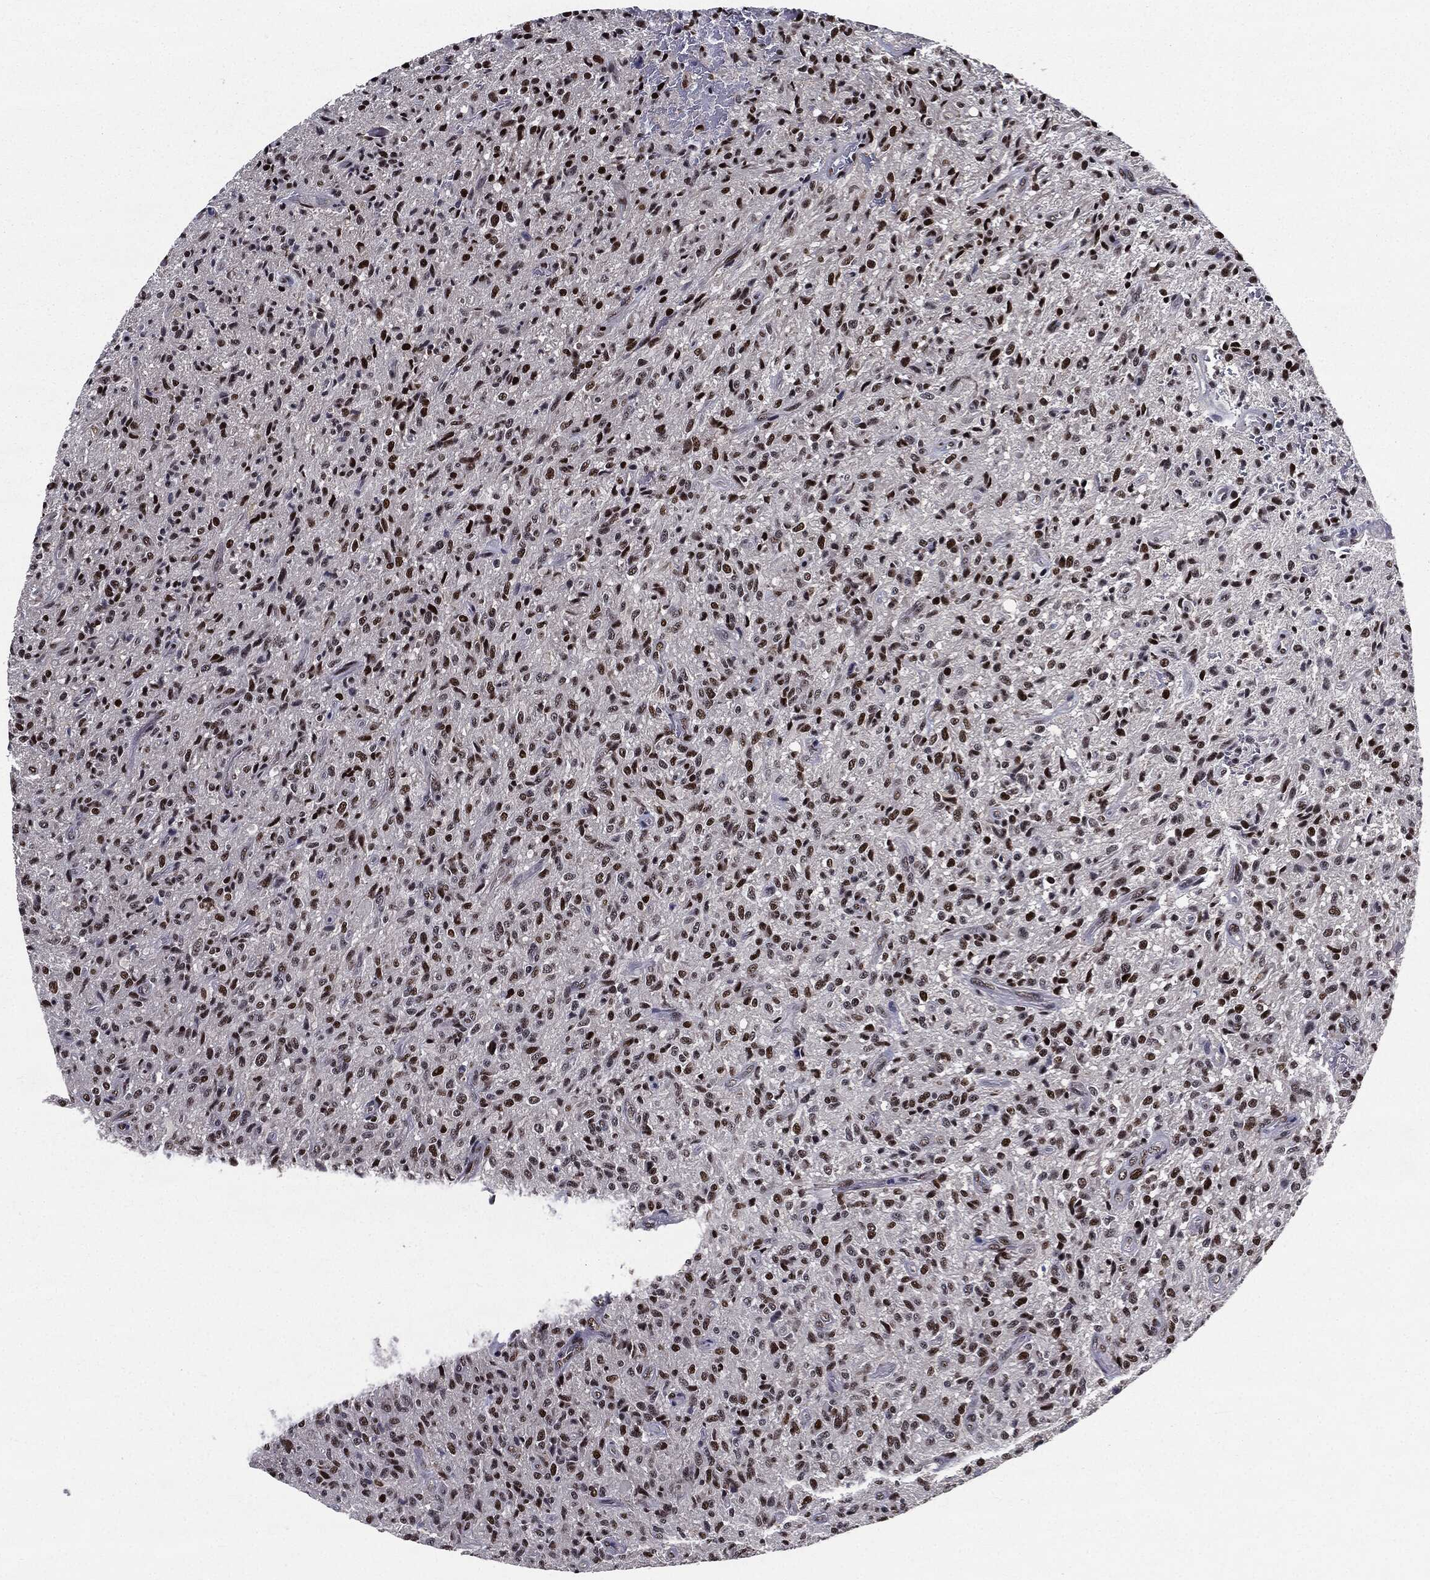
{"staining": {"intensity": "strong", "quantity": "25%-75%", "location": "nuclear"}, "tissue": "glioma", "cell_type": "Tumor cells", "image_type": "cancer", "snomed": [{"axis": "morphology", "description": "Glioma, malignant, High grade"}, {"axis": "topography", "description": "Brain"}], "caption": "Strong nuclear expression for a protein is seen in approximately 25%-75% of tumor cells of glioma using immunohistochemistry.", "gene": "JUN", "patient": {"sex": "male", "age": 64}}